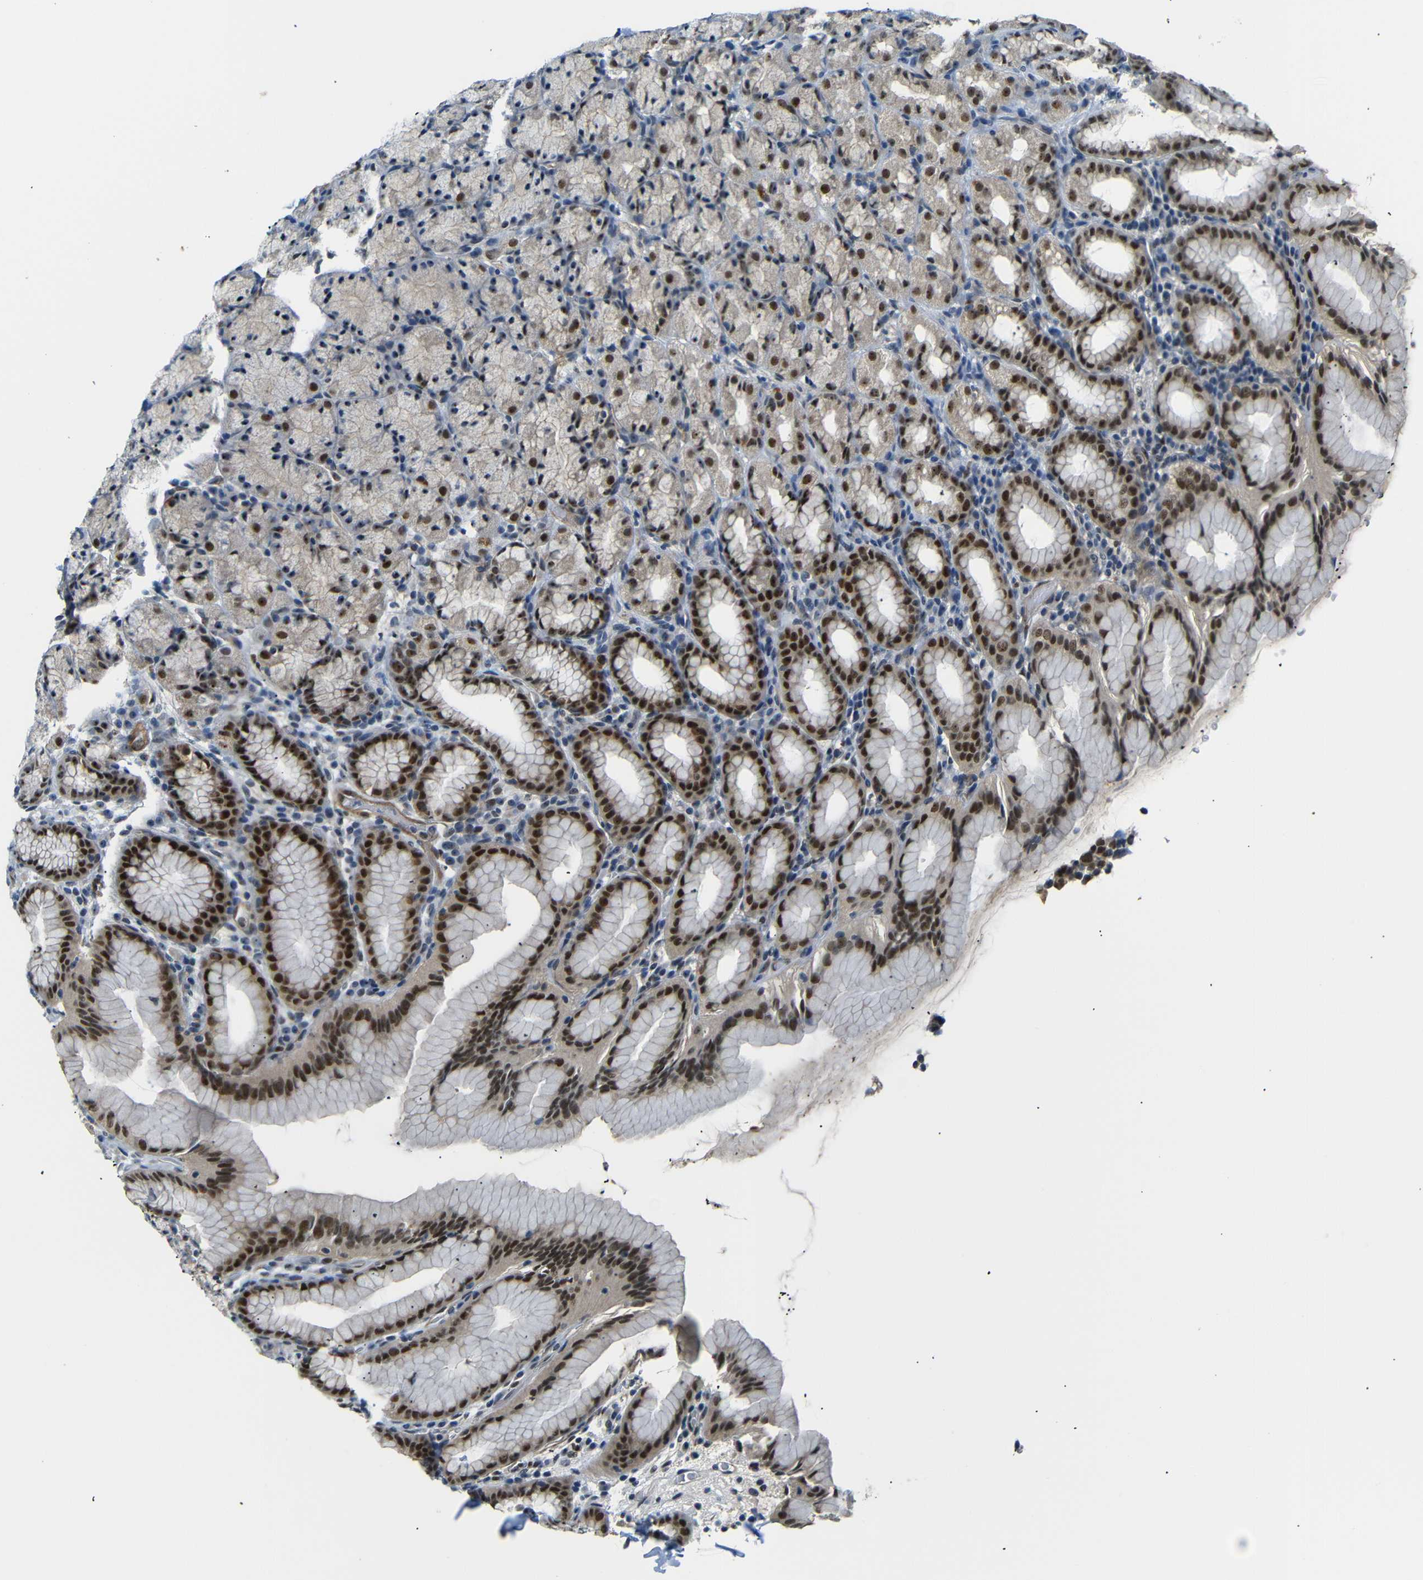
{"staining": {"intensity": "strong", "quantity": "<25%", "location": "nuclear"}, "tissue": "stomach", "cell_type": "Glandular cells", "image_type": "normal", "snomed": [{"axis": "morphology", "description": "Normal tissue, NOS"}, {"axis": "topography", "description": "Stomach, upper"}], "caption": "This micrograph displays normal stomach stained with immunohistochemistry (IHC) to label a protein in brown. The nuclear of glandular cells show strong positivity for the protein. Nuclei are counter-stained blue.", "gene": "PARN", "patient": {"sex": "male", "age": 68}}